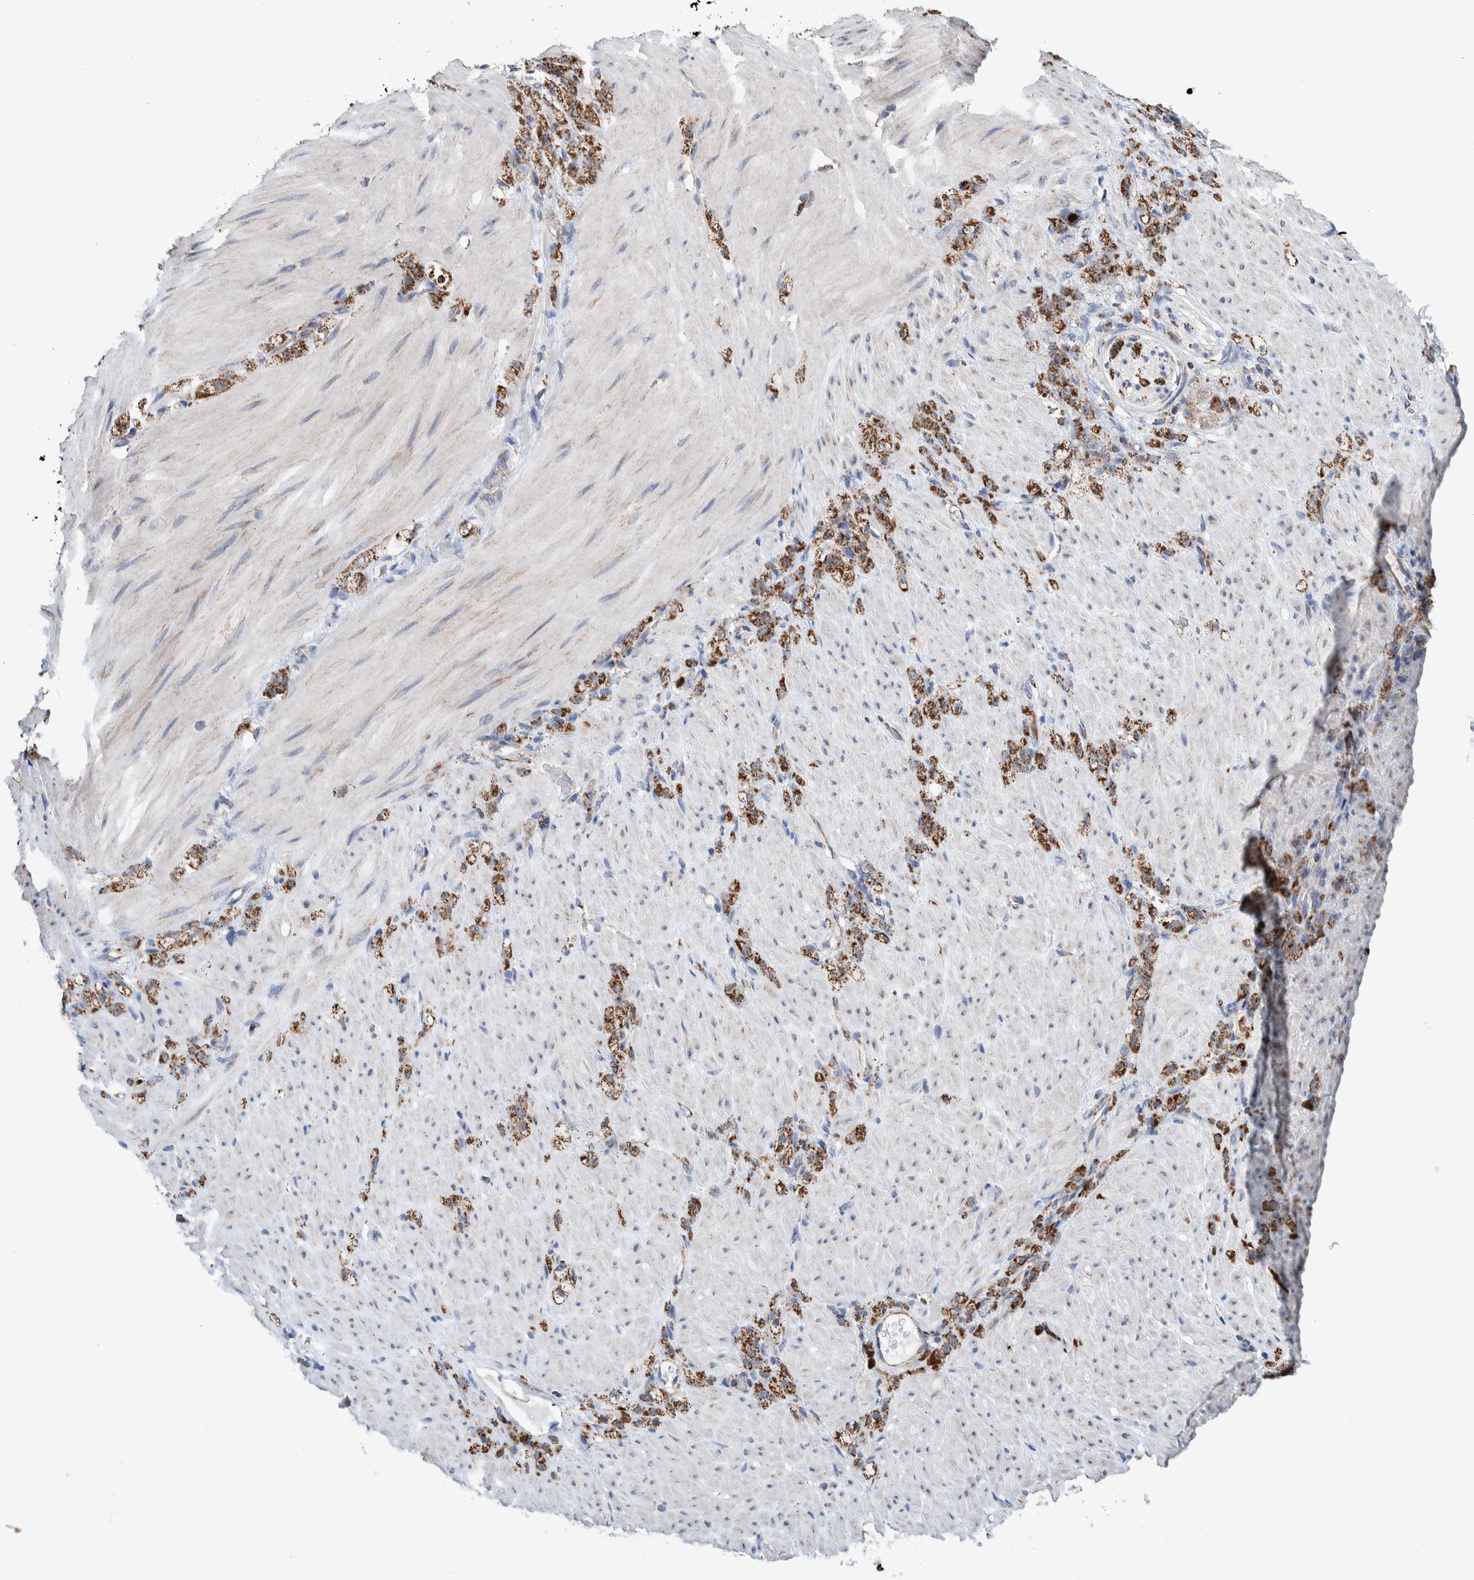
{"staining": {"intensity": "moderate", "quantity": ">75%", "location": "cytoplasmic/membranous"}, "tissue": "stomach cancer", "cell_type": "Tumor cells", "image_type": "cancer", "snomed": [{"axis": "morphology", "description": "Normal tissue, NOS"}, {"axis": "morphology", "description": "Adenocarcinoma, NOS"}, {"axis": "topography", "description": "Stomach"}], "caption": "An image showing moderate cytoplasmic/membranous expression in approximately >75% of tumor cells in stomach cancer, as visualized by brown immunohistochemical staining.", "gene": "DECR1", "patient": {"sex": "male", "age": 82}}